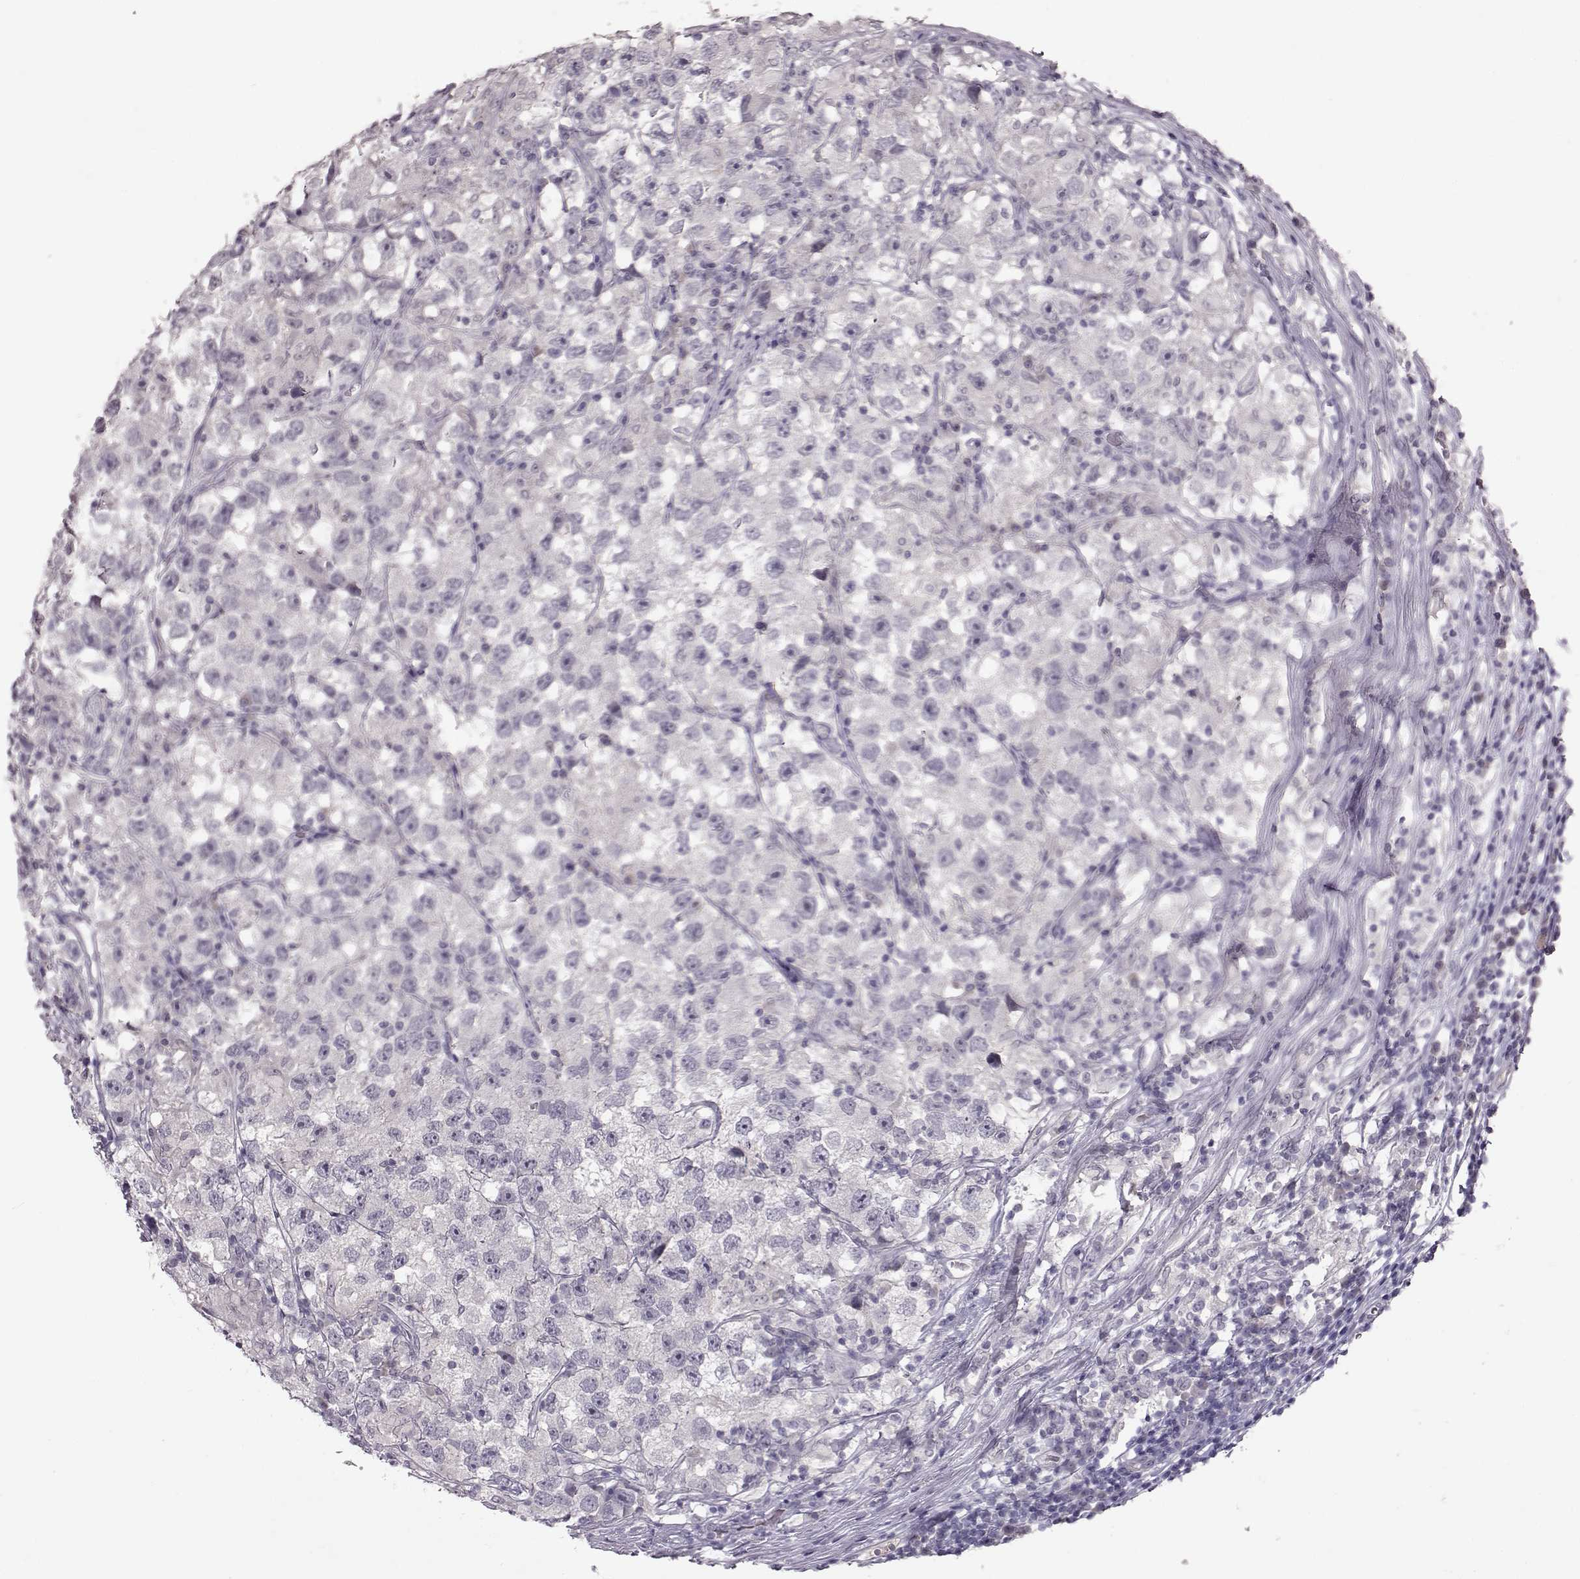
{"staining": {"intensity": "negative", "quantity": "none", "location": "none"}, "tissue": "testis cancer", "cell_type": "Tumor cells", "image_type": "cancer", "snomed": [{"axis": "morphology", "description": "Seminoma, NOS"}, {"axis": "topography", "description": "Testis"}], "caption": "Immunohistochemistry histopathology image of neoplastic tissue: human testis seminoma stained with DAB exhibits no significant protein positivity in tumor cells.", "gene": "SPAG17", "patient": {"sex": "male", "age": 26}}